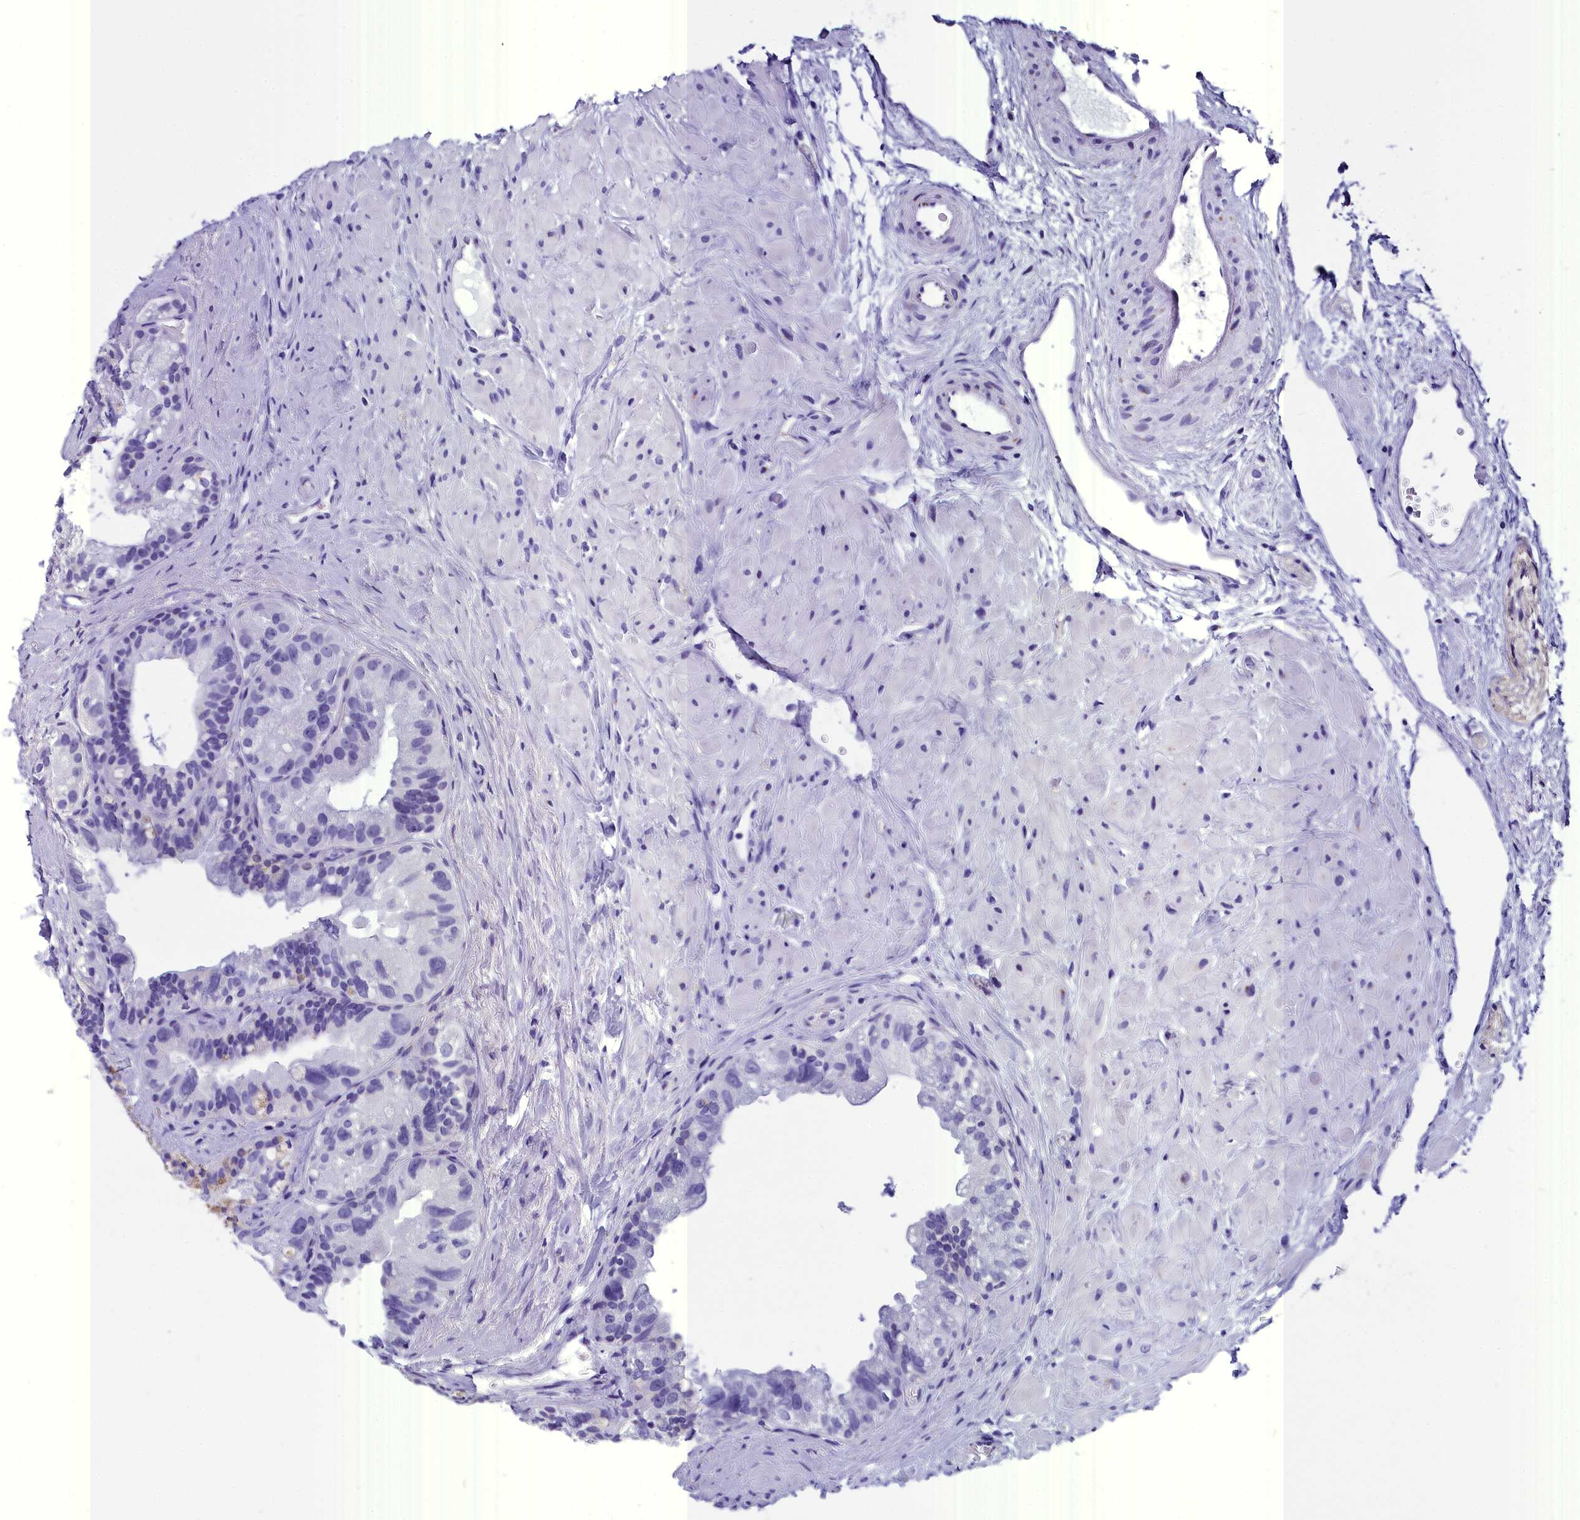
{"staining": {"intensity": "negative", "quantity": "none", "location": "none"}, "tissue": "prostate cancer", "cell_type": "Tumor cells", "image_type": "cancer", "snomed": [{"axis": "morphology", "description": "Normal tissue, NOS"}, {"axis": "morphology", "description": "Adenocarcinoma, Low grade"}, {"axis": "topography", "description": "Prostate"}], "caption": "Prostate cancer was stained to show a protein in brown. There is no significant staining in tumor cells.", "gene": "AP3B2", "patient": {"sex": "male", "age": 72}}